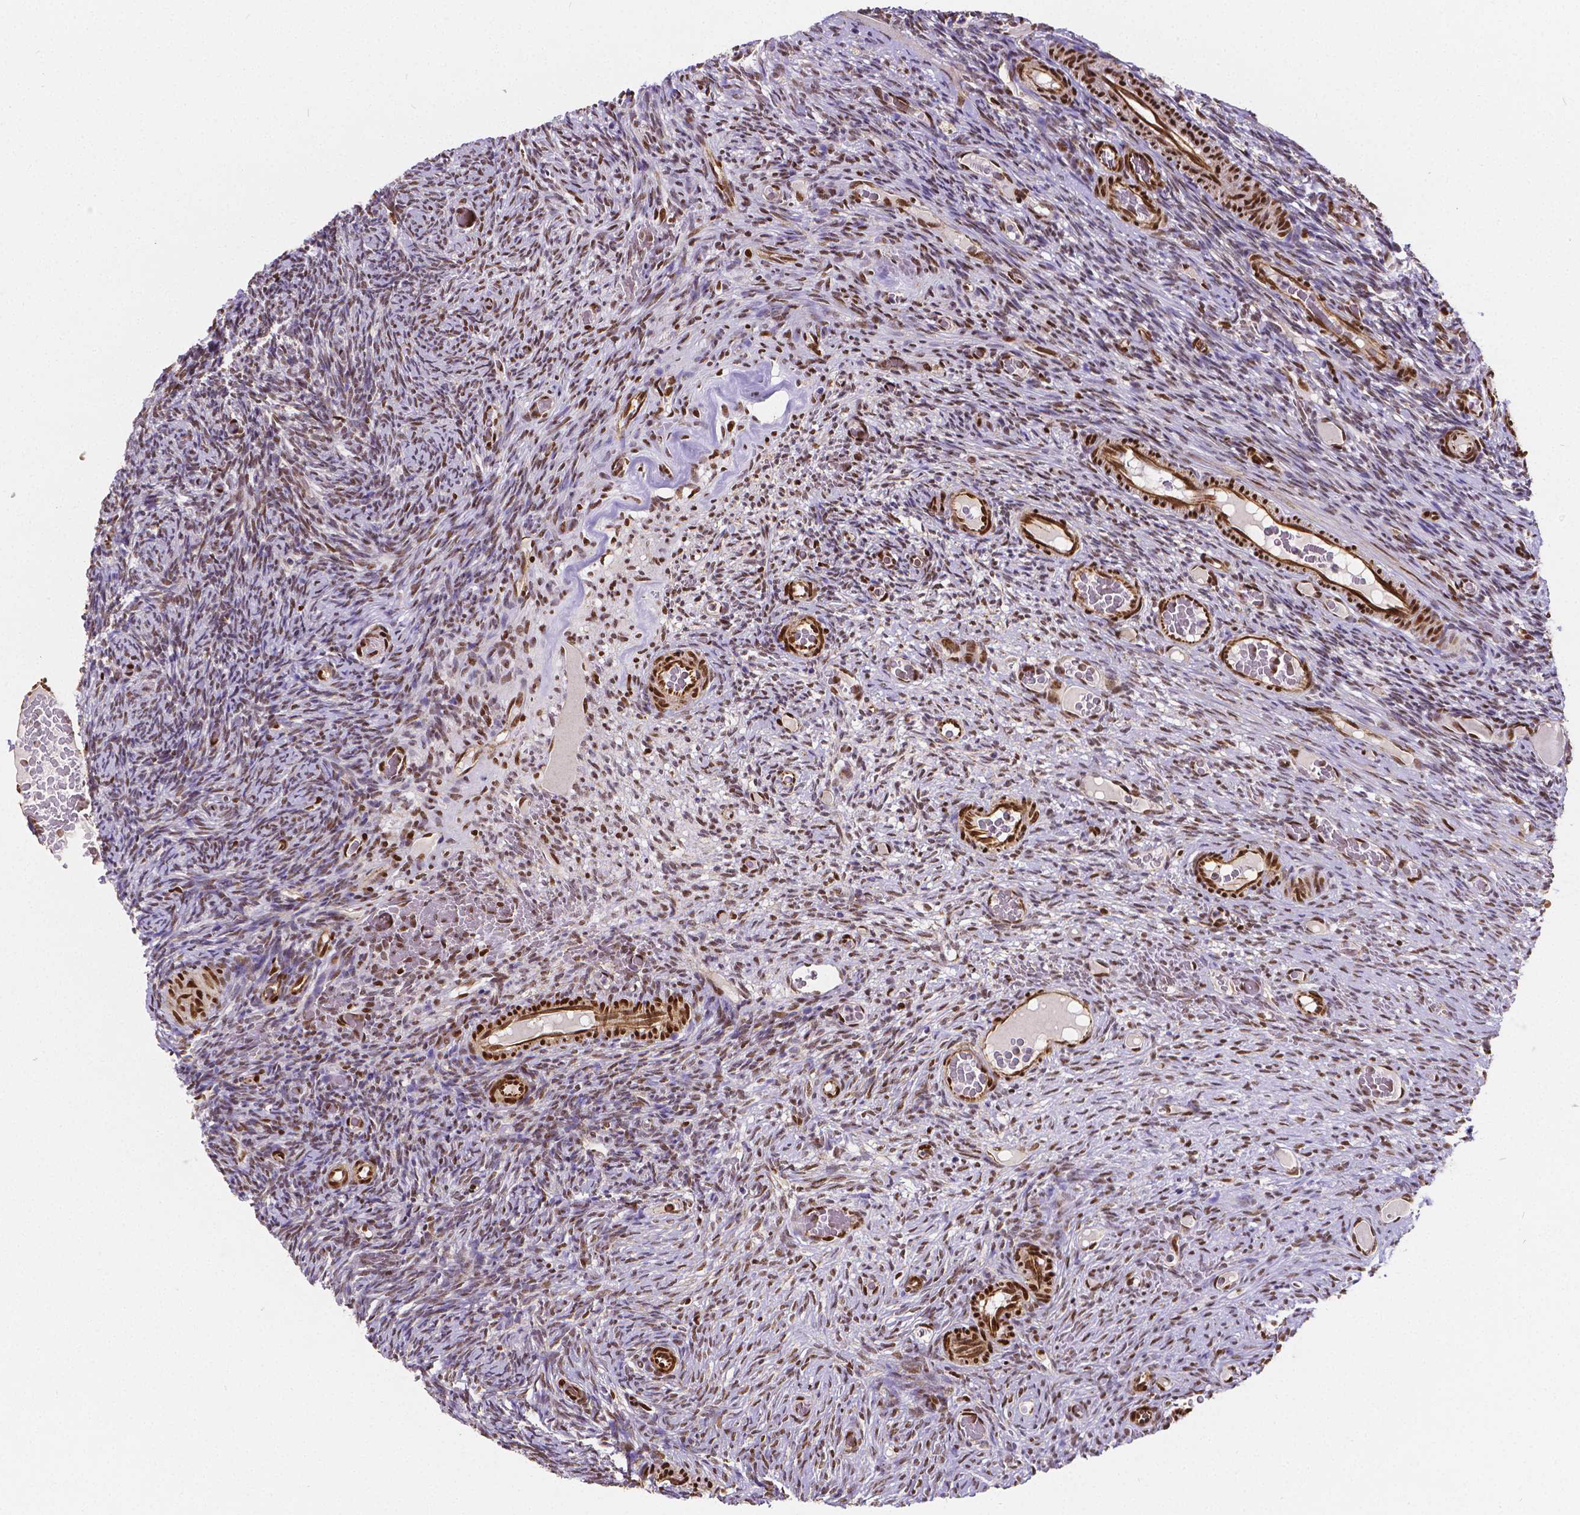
{"staining": {"intensity": "moderate", "quantity": ">75%", "location": "nuclear"}, "tissue": "ovary", "cell_type": "Ovarian stroma cells", "image_type": "normal", "snomed": [{"axis": "morphology", "description": "Normal tissue, NOS"}, {"axis": "topography", "description": "Ovary"}], "caption": "DAB (3,3'-diaminobenzidine) immunohistochemical staining of unremarkable human ovary demonstrates moderate nuclear protein positivity in approximately >75% of ovarian stroma cells.", "gene": "MEF2C", "patient": {"sex": "female", "age": 34}}